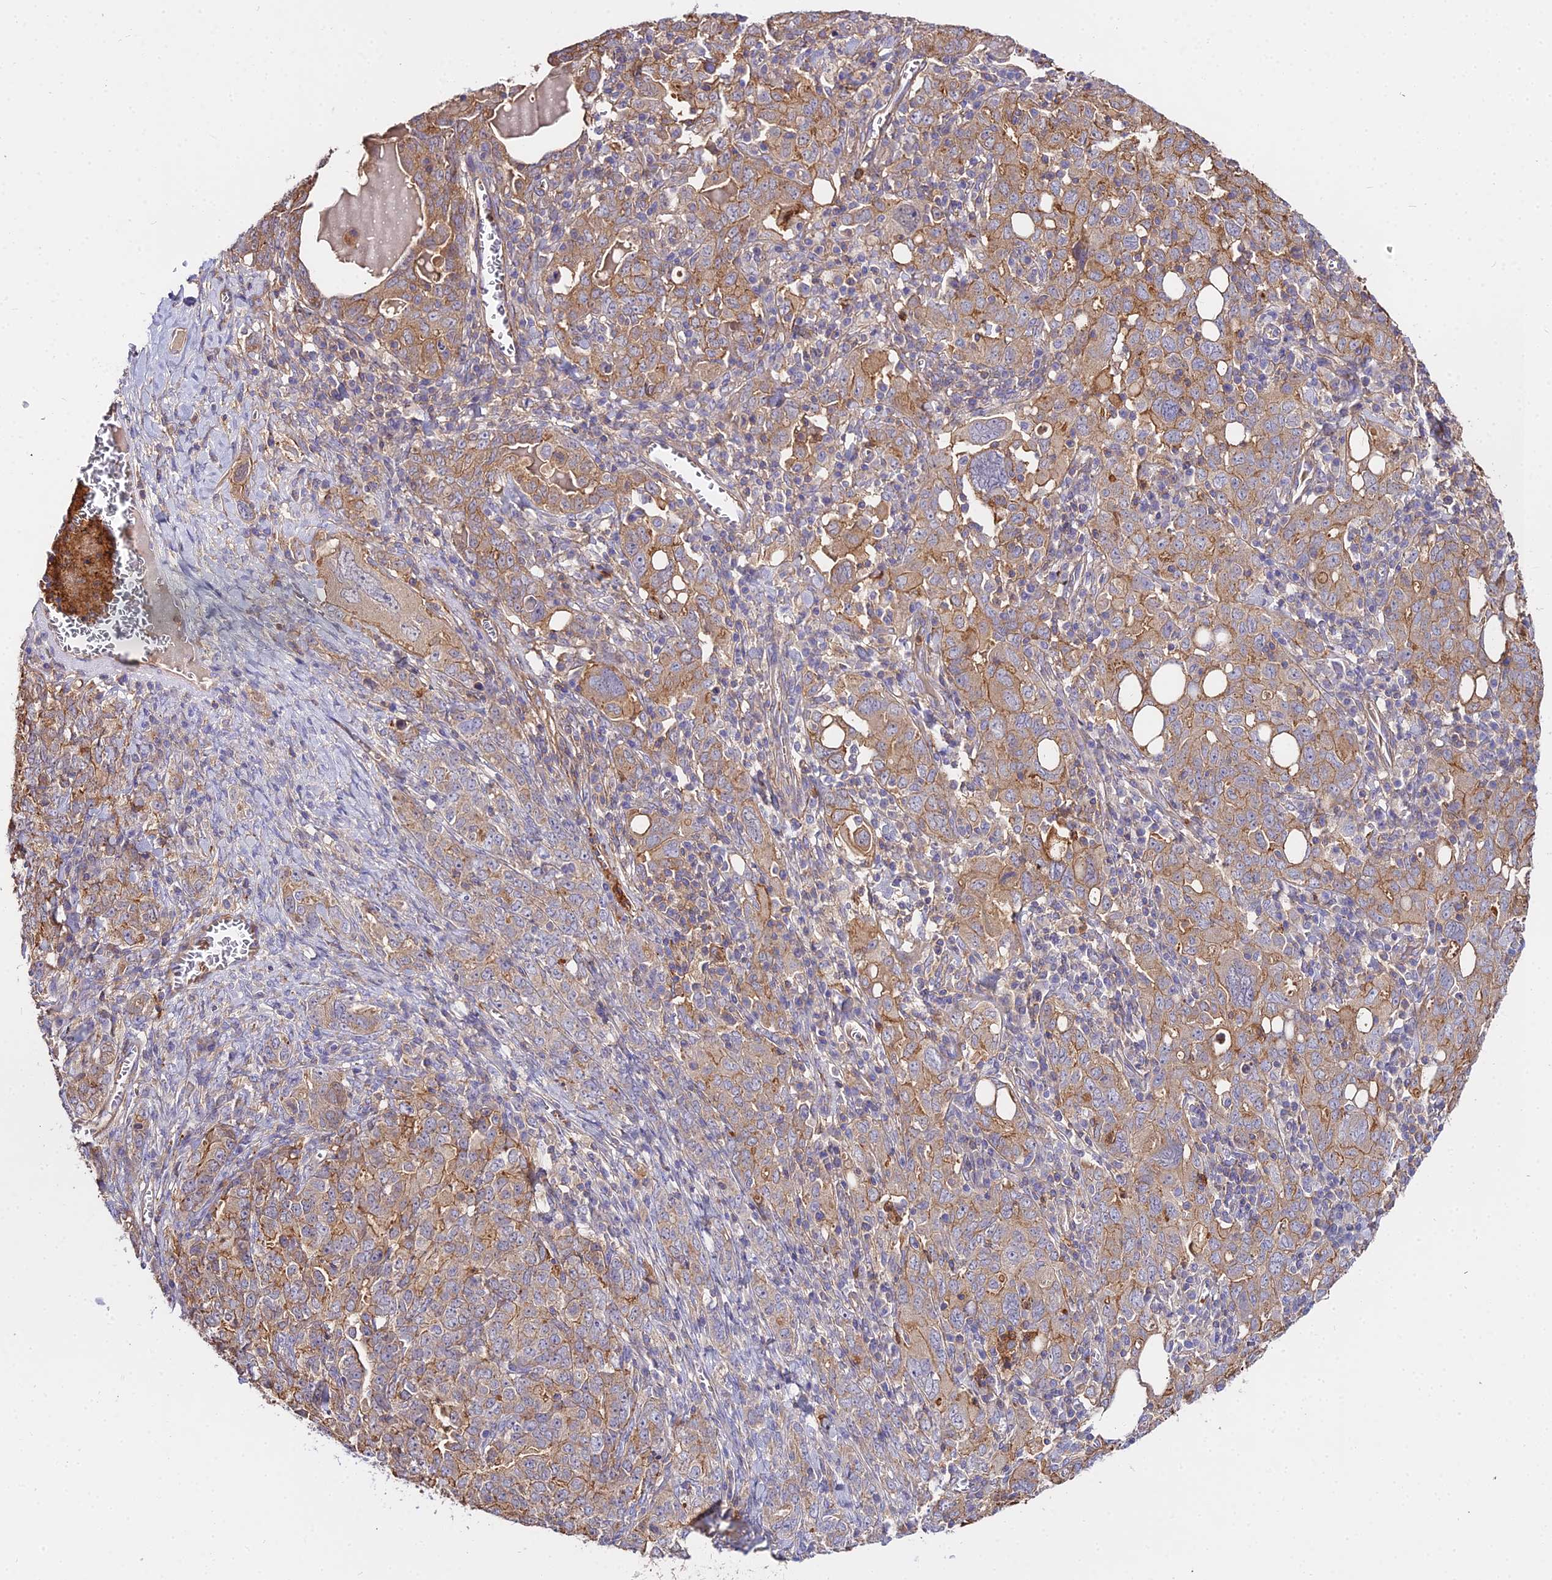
{"staining": {"intensity": "moderate", "quantity": ">75%", "location": "cytoplasmic/membranous"}, "tissue": "ovarian cancer", "cell_type": "Tumor cells", "image_type": "cancer", "snomed": [{"axis": "morphology", "description": "Carcinoma, endometroid"}, {"axis": "topography", "description": "Ovary"}], "caption": "High-magnification brightfield microscopy of ovarian cancer (endometroid carcinoma) stained with DAB (brown) and counterstained with hematoxylin (blue). tumor cells exhibit moderate cytoplasmic/membranous staining is seen in approximately>75% of cells.", "gene": "GLYAT", "patient": {"sex": "female", "age": 62}}